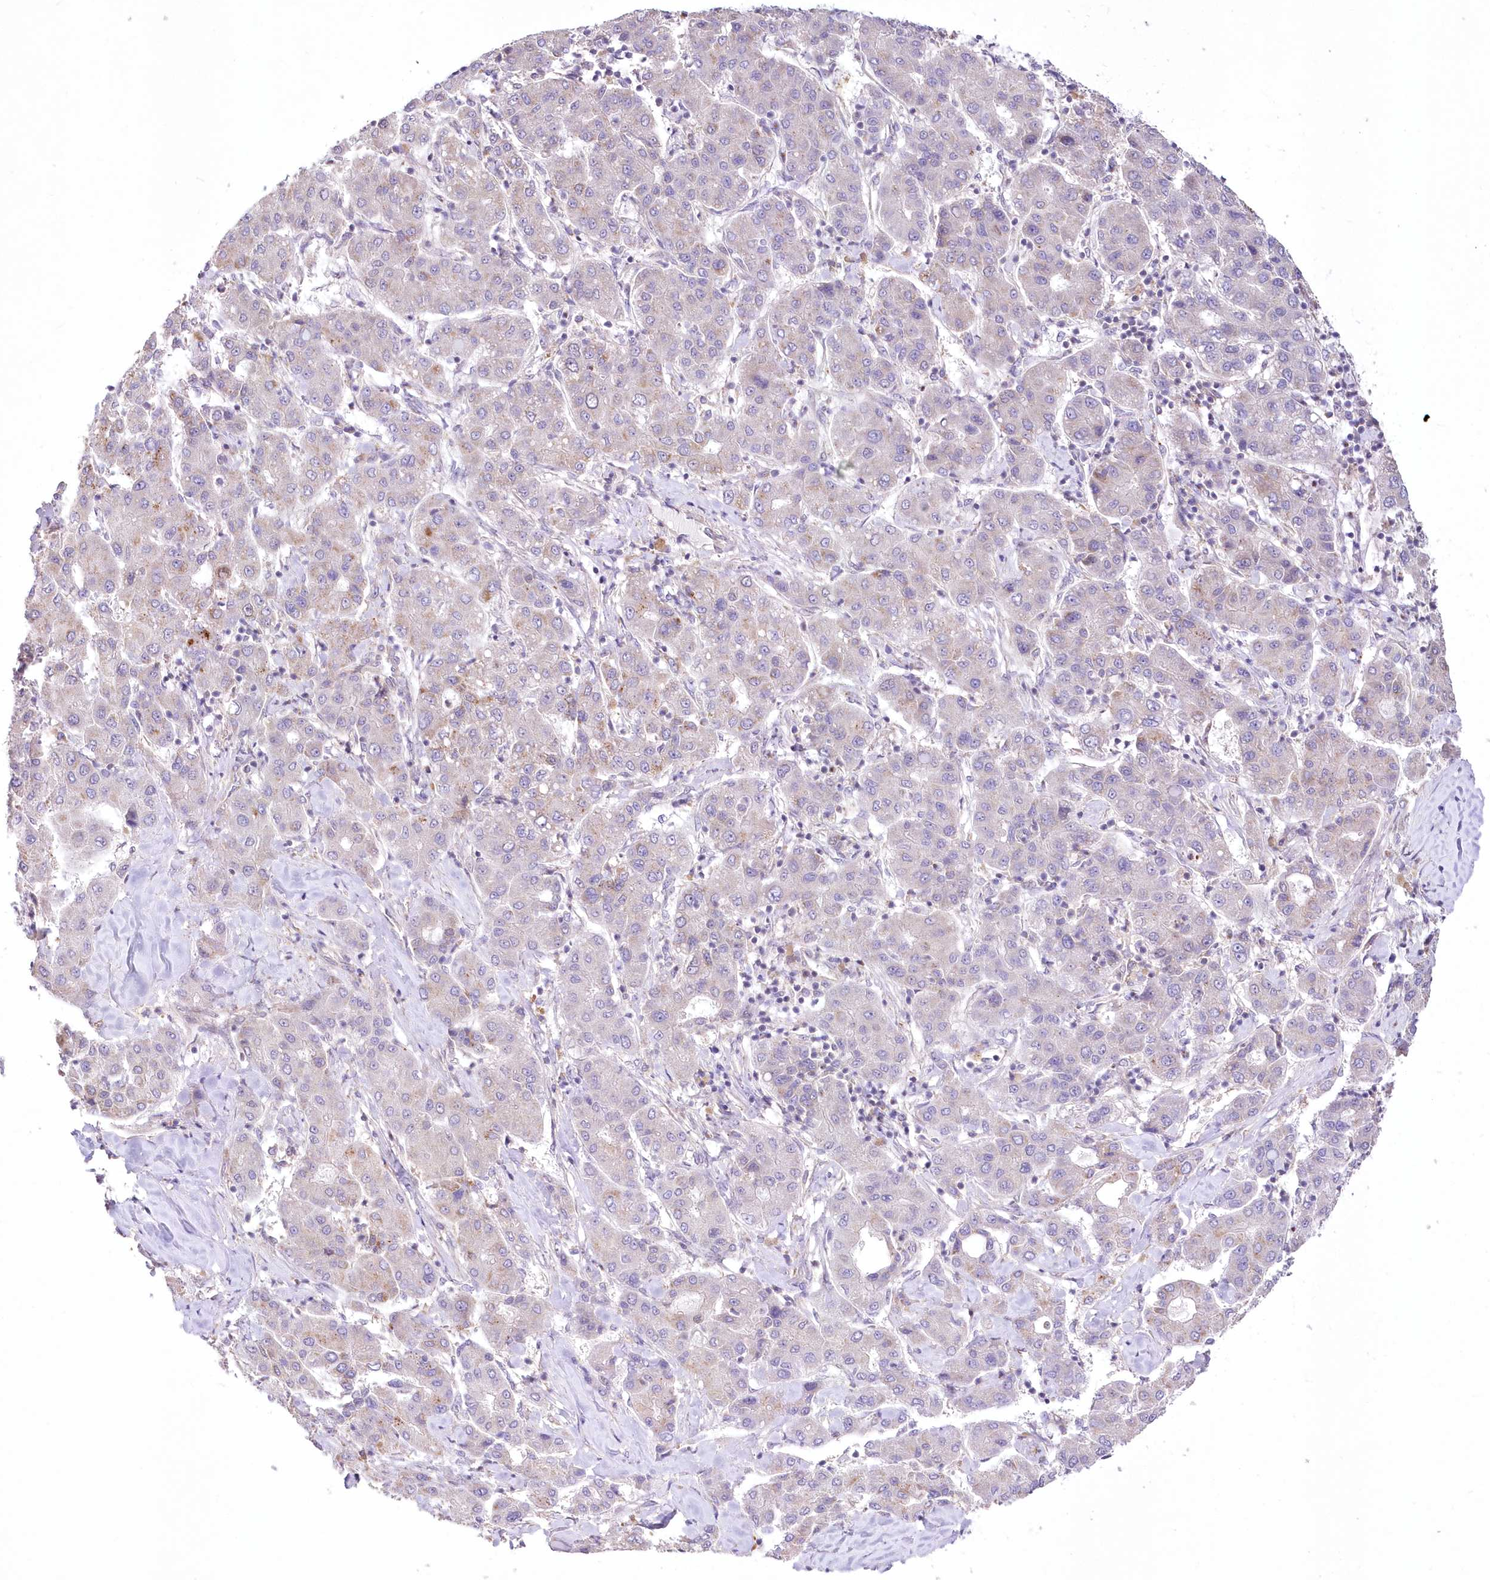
{"staining": {"intensity": "moderate", "quantity": "<25%", "location": "cytoplasmic/membranous"}, "tissue": "liver cancer", "cell_type": "Tumor cells", "image_type": "cancer", "snomed": [{"axis": "morphology", "description": "Carcinoma, Hepatocellular, NOS"}, {"axis": "topography", "description": "Liver"}], "caption": "A high-resolution photomicrograph shows immunohistochemistry (IHC) staining of liver cancer, which shows moderate cytoplasmic/membranous staining in about <25% of tumor cells. The staining was performed using DAB (3,3'-diaminobenzidine) to visualize the protein expression in brown, while the nuclei were stained in blue with hematoxylin (Magnification: 20x).", "gene": "FAM241B", "patient": {"sex": "male", "age": 65}}